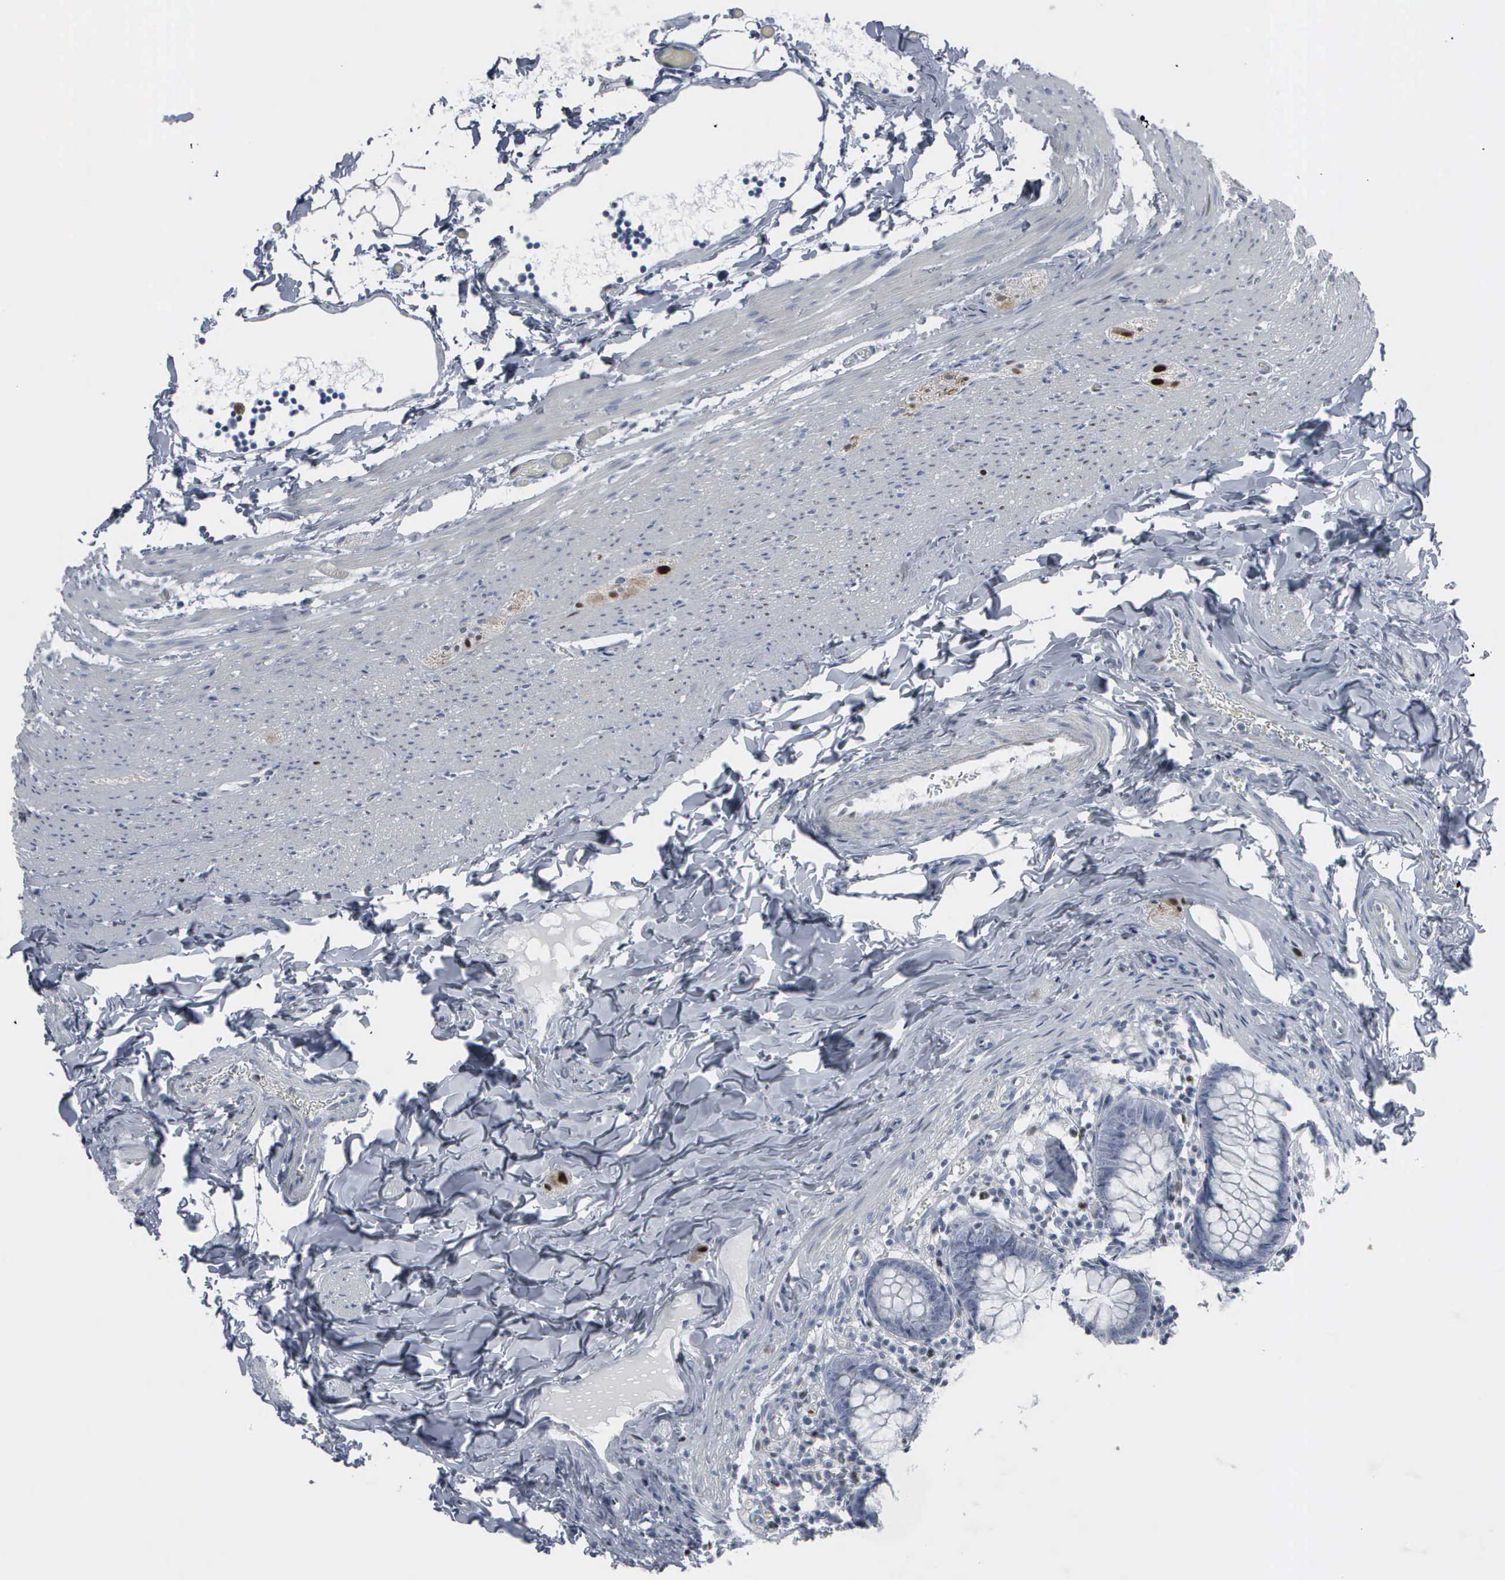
{"staining": {"intensity": "moderate", "quantity": "<25%", "location": "nuclear"}, "tissue": "appendix", "cell_type": "Glandular cells", "image_type": "normal", "snomed": [{"axis": "morphology", "description": "Normal tissue, NOS"}, {"axis": "topography", "description": "Appendix"}], "caption": "The histopathology image reveals staining of benign appendix, revealing moderate nuclear protein expression (brown color) within glandular cells.", "gene": "CCND3", "patient": {"sex": "male", "age": 7}}